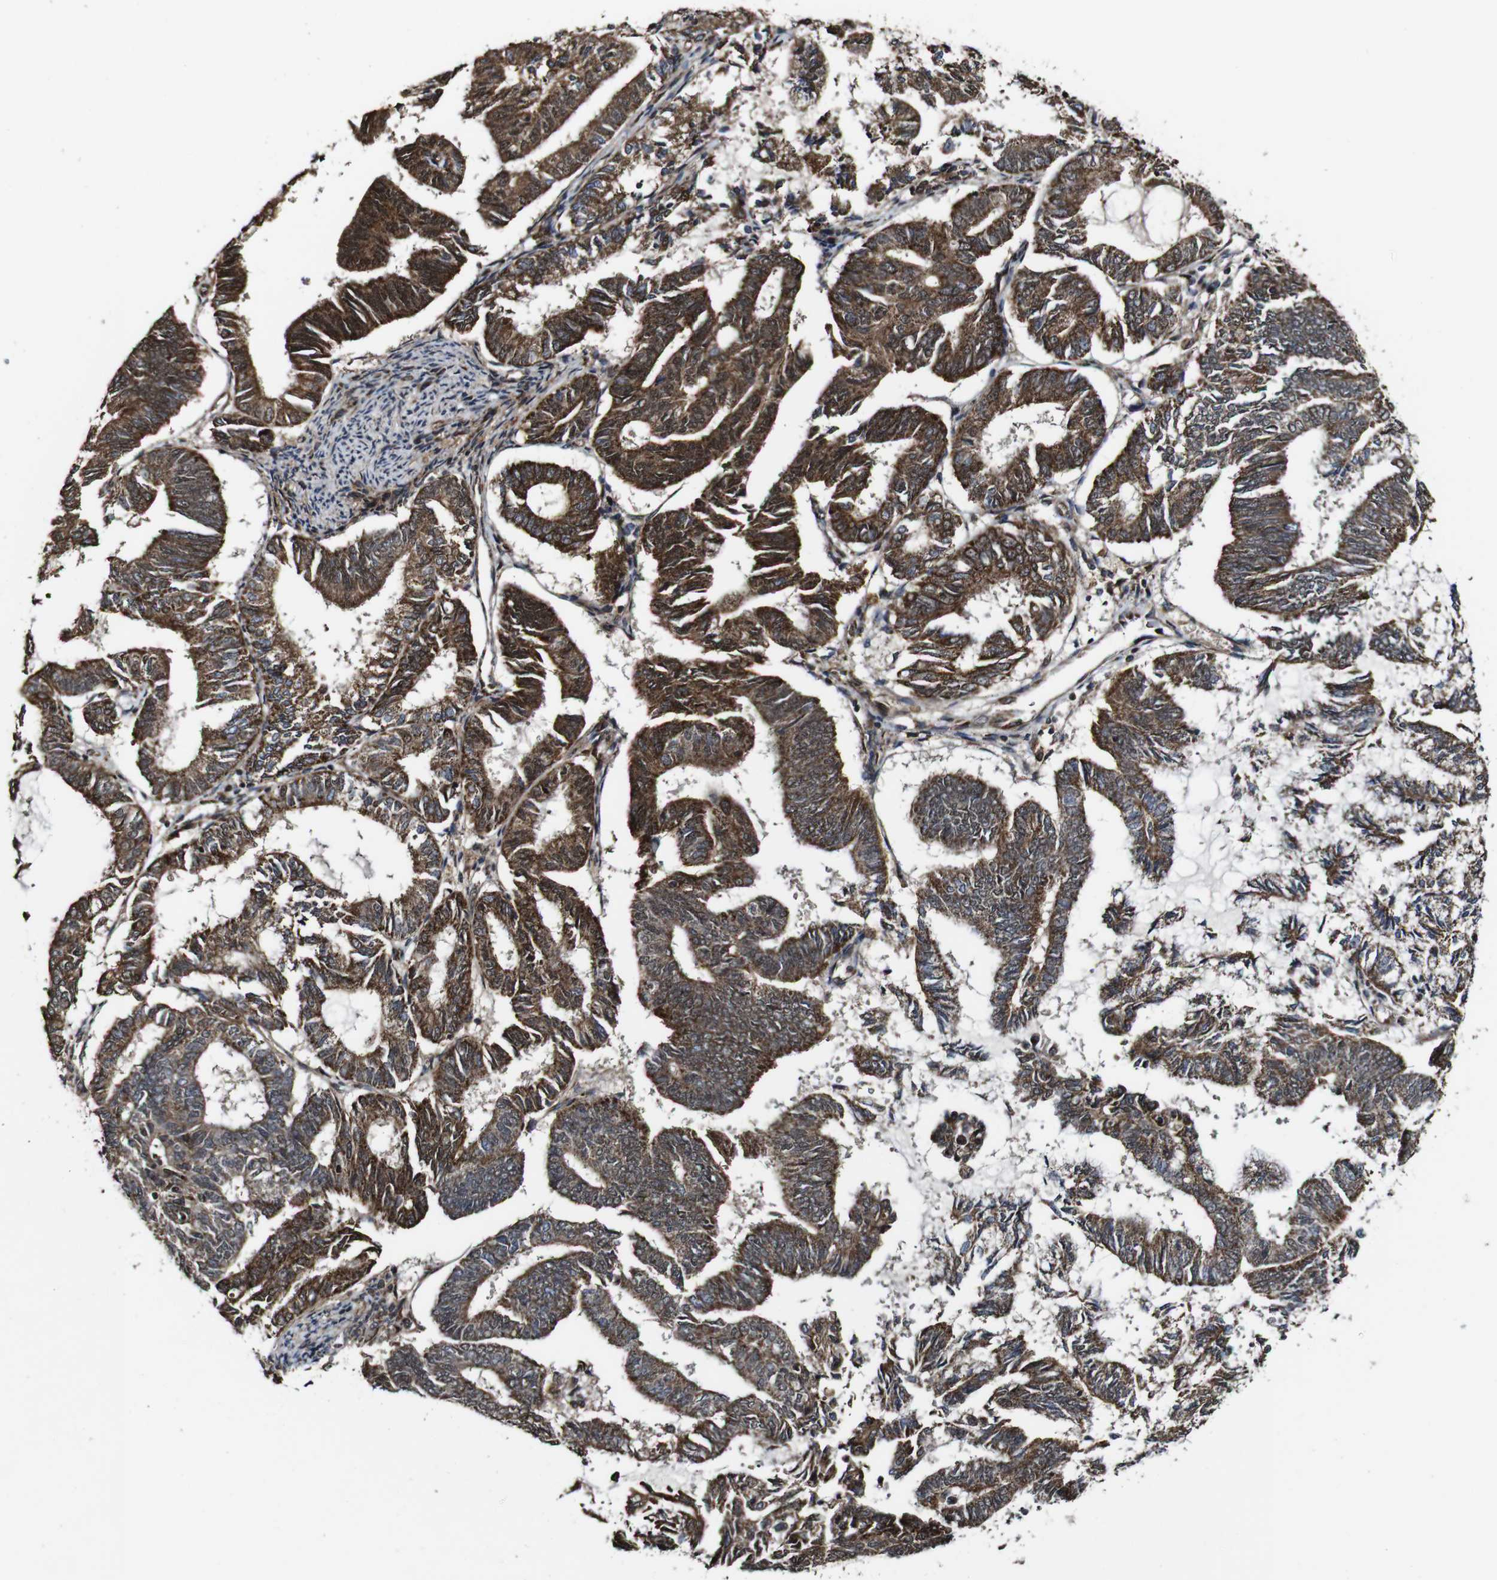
{"staining": {"intensity": "strong", "quantity": "25%-75%", "location": "cytoplasmic/membranous,nuclear"}, "tissue": "endometrial cancer", "cell_type": "Tumor cells", "image_type": "cancer", "snomed": [{"axis": "morphology", "description": "Adenocarcinoma, NOS"}, {"axis": "topography", "description": "Endometrium"}], "caption": "This image exhibits adenocarcinoma (endometrial) stained with immunohistochemistry (IHC) to label a protein in brown. The cytoplasmic/membranous and nuclear of tumor cells show strong positivity for the protein. Nuclei are counter-stained blue.", "gene": "BTN3A3", "patient": {"sex": "female", "age": 86}}